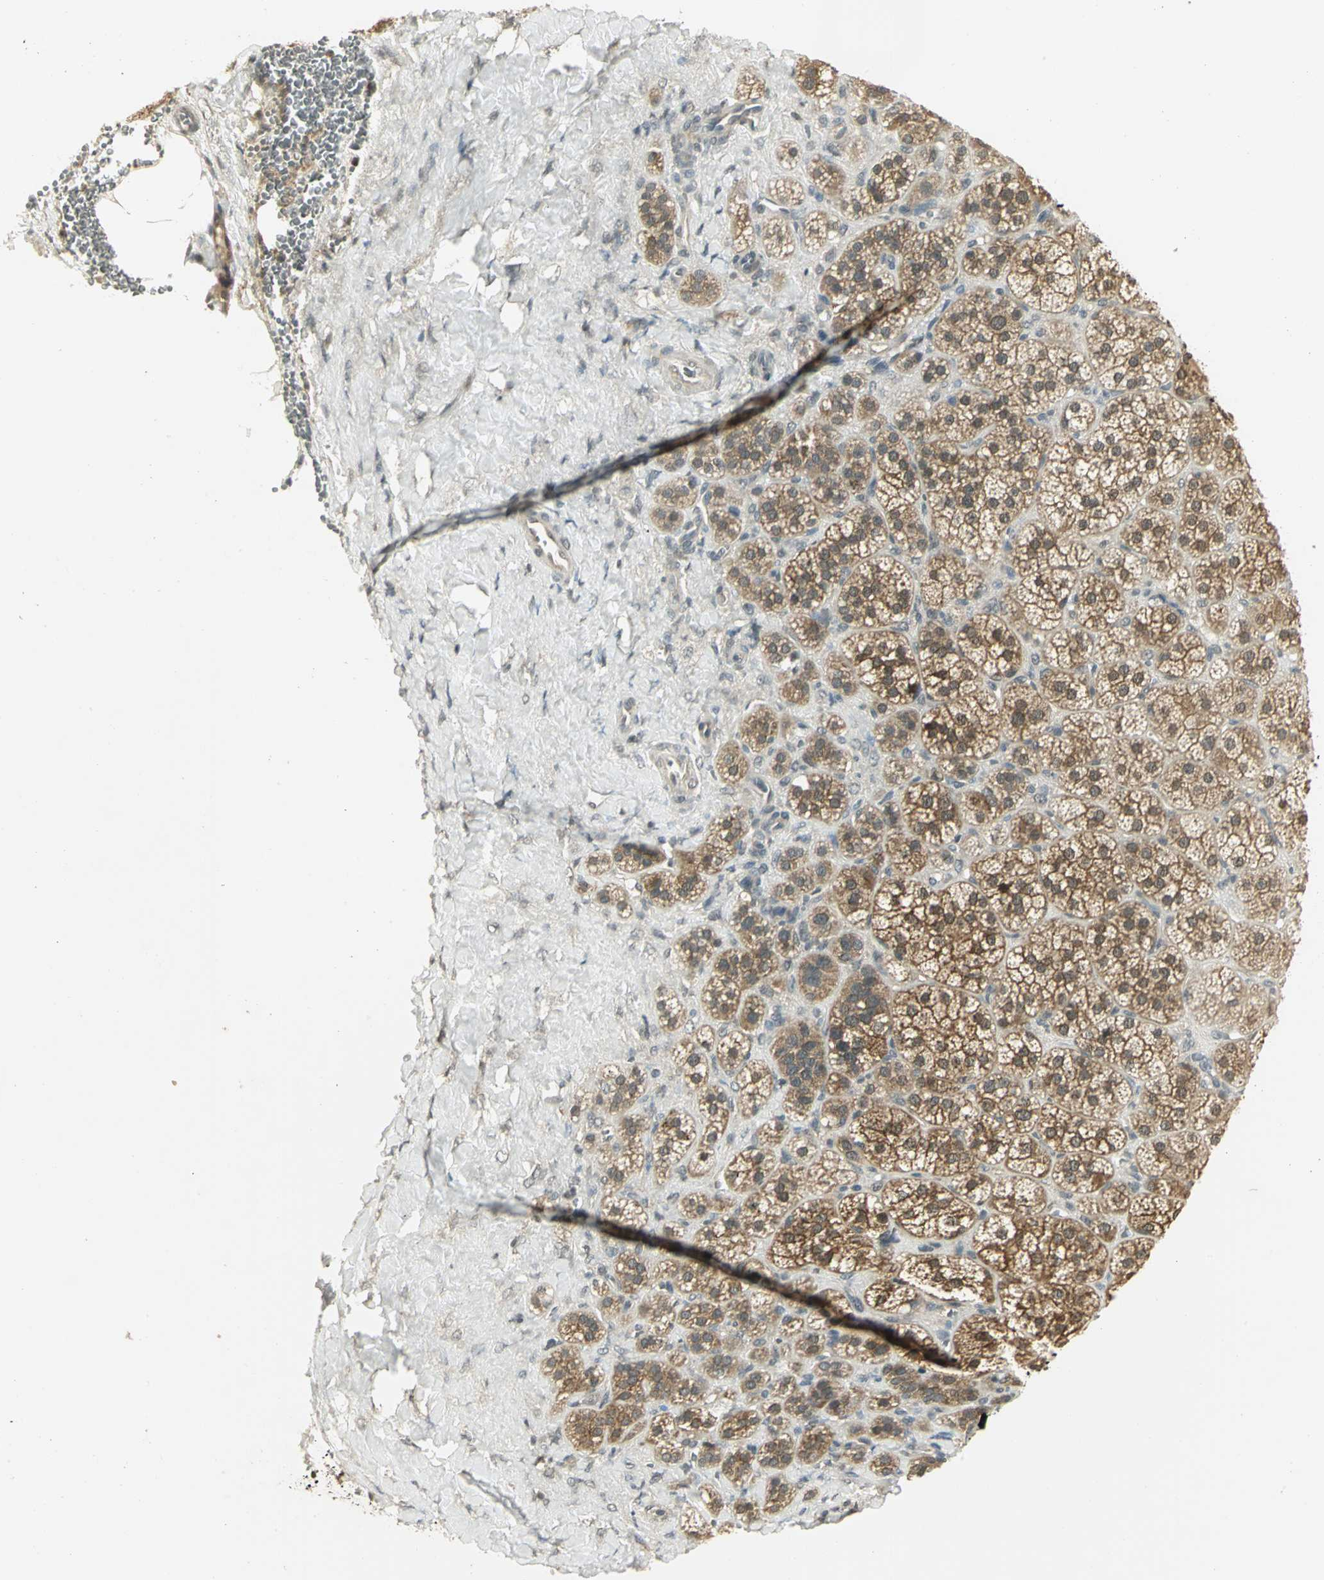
{"staining": {"intensity": "moderate", "quantity": ">75%", "location": "cytoplasmic/membranous,nuclear"}, "tissue": "adrenal gland", "cell_type": "Glandular cells", "image_type": "normal", "snomed": [{"axis": "morphology", "description": "Normal tissue, NOS"}, {"axis": "topography", "description": "Adrenal gland"}], "caption": "This is a micrograph of immunohistochemistry staining of benign adrenal gland, which shows moderate positivity in the cytoplasmic/membranous,nuclear of glandular cells.", "gene": "CDC34", "patient": {"sex": "female", "age": 71}}